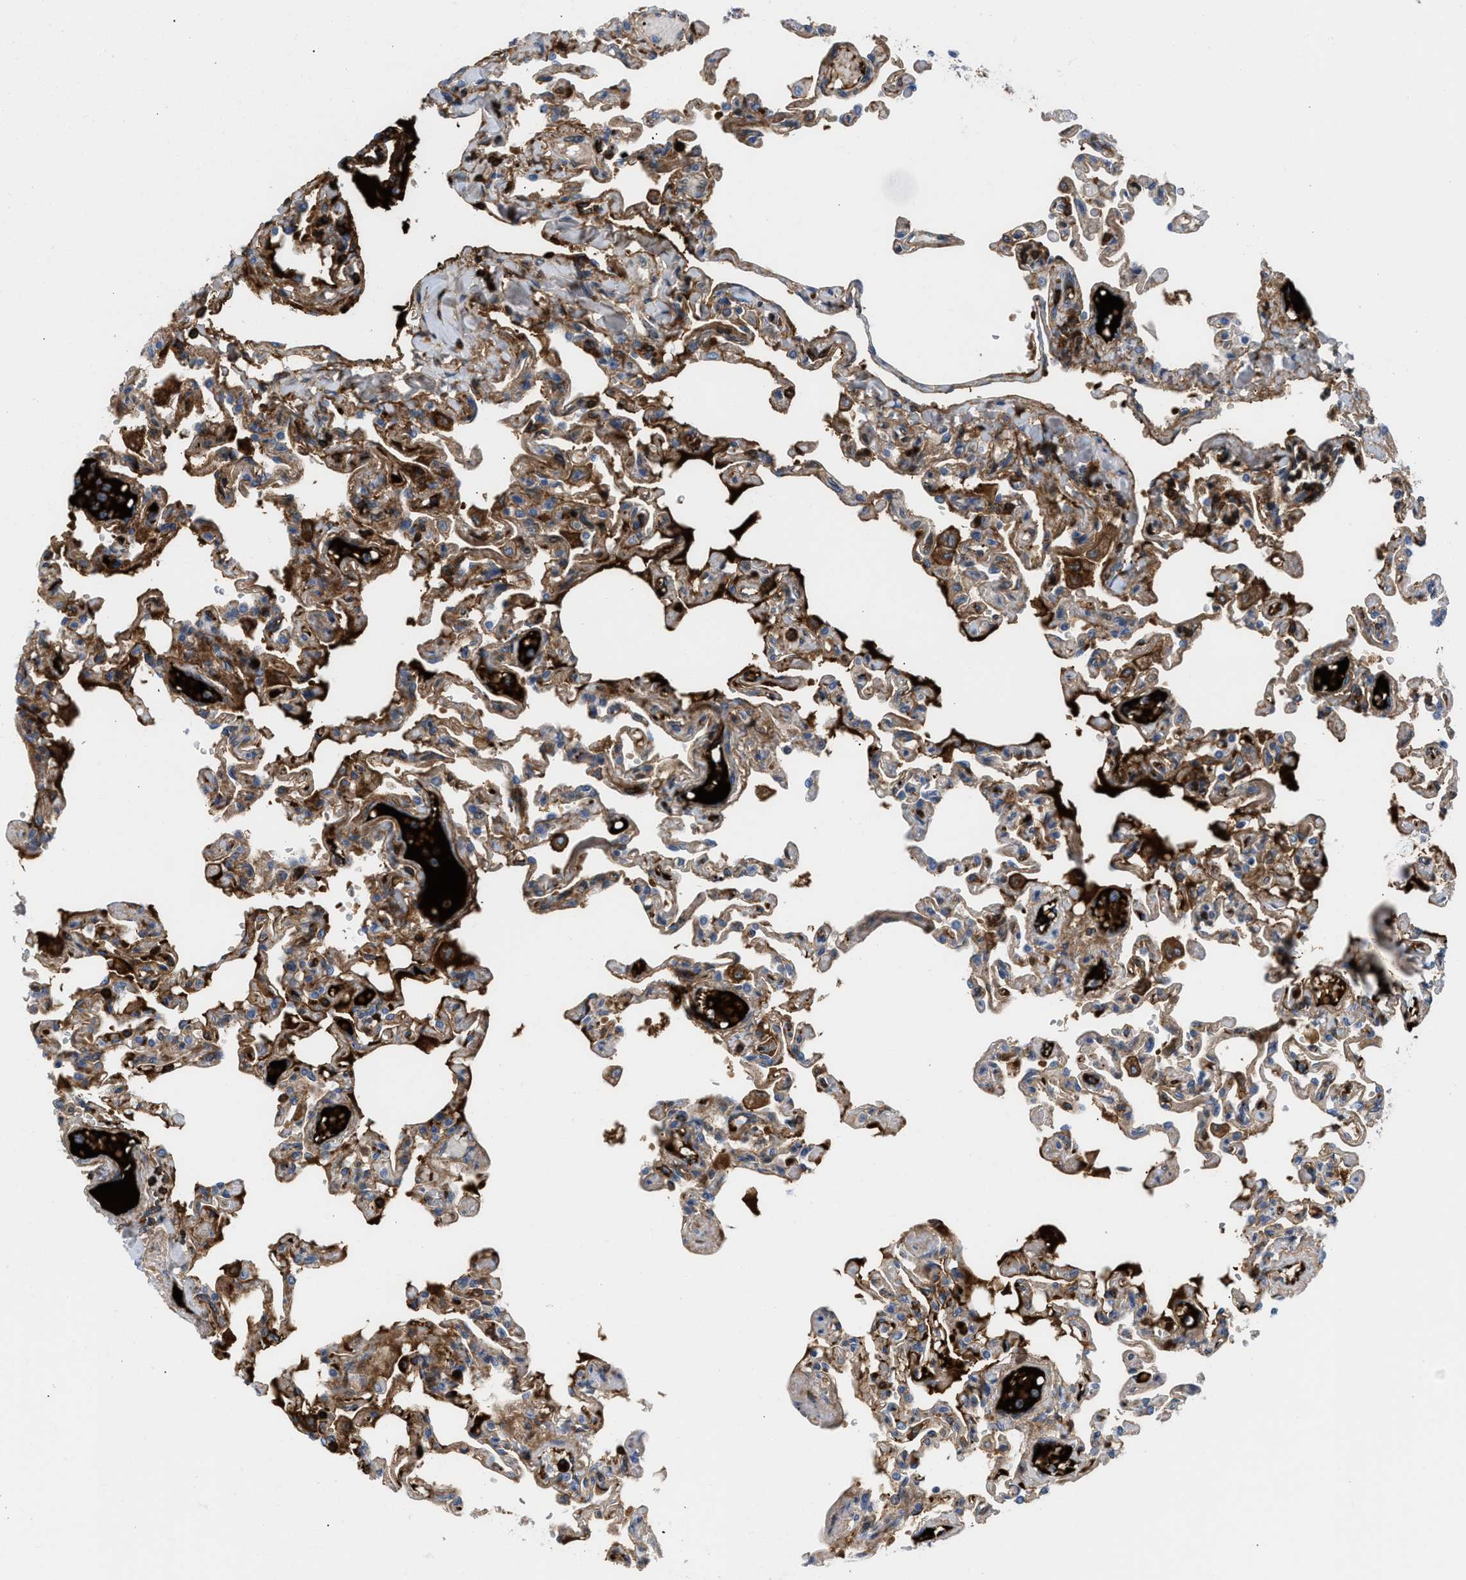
{"staining": {"intensity": "strong", "quantity": "<25%", "location": "cytoplasmic/membranous"}, "tissue": "lung", "cell_type": "Alveolar cells", "image_type": "normal", "snomed": [{"axis": "morphology", "description": "Normal tissue, NOS"}, {"axis": "topography", "description": "Lung"}], "caption": "A medium amount of strong cytoplasmic/membranous expression is seen in approximately <25% of alveolar cells in unremarkable lung. (DAB (3,3'-diaminobenzidine) = brown stain, brightfield microscopy at high magnification).", "gene": "LEF1", "patient": {"sex": "male", "age": 21}}